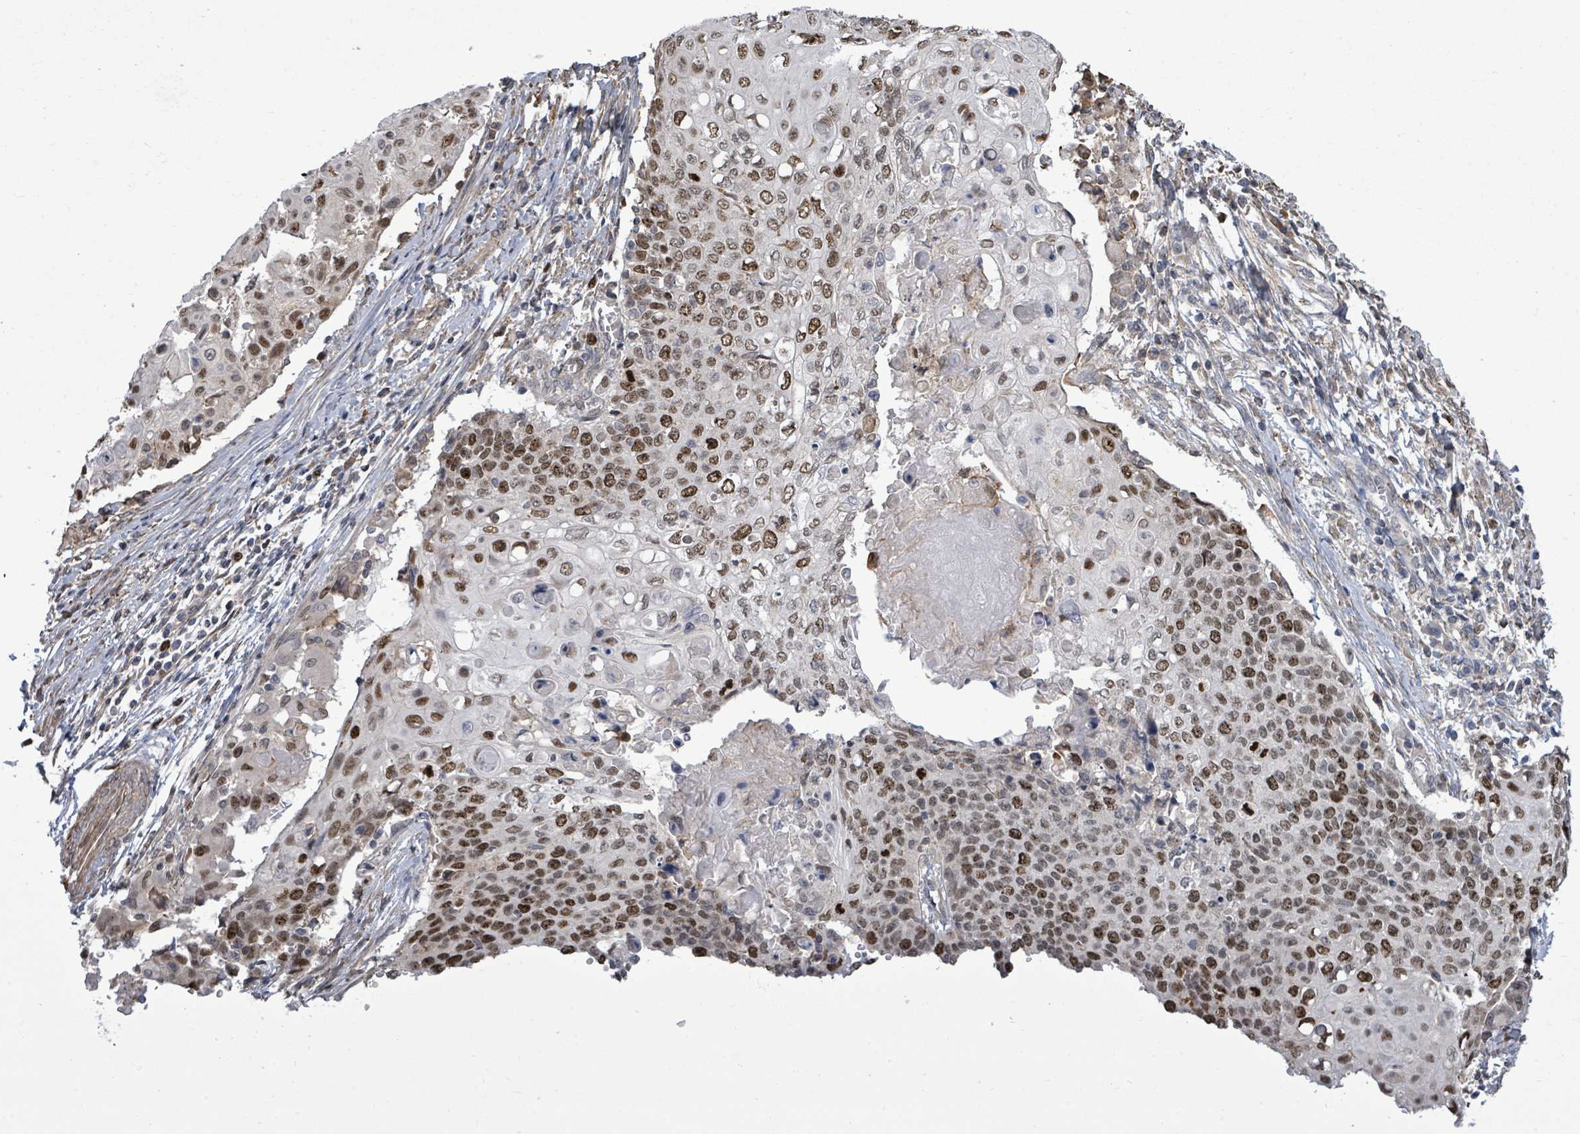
{"staining": {"intensity": "strong", "quantity": "25%-75%", "location": "nuclear"}, "tissue": "cervical cancer", "cell_type": "Tumor cells", "image_type": "cancer", "snomed": [{"axis": "morphology", "description": "Squamous cell carcinoma, NOS"}, {"axis": "topography", "description": "Cervix"}], "caption": "Tumor cells reveal strong nuclear positivity in approximately 25%-75% of cells in cervical squamous cell carcinoma.", "gene": "PAPSS1", "patient": {"sex": "female", "age": 39}}